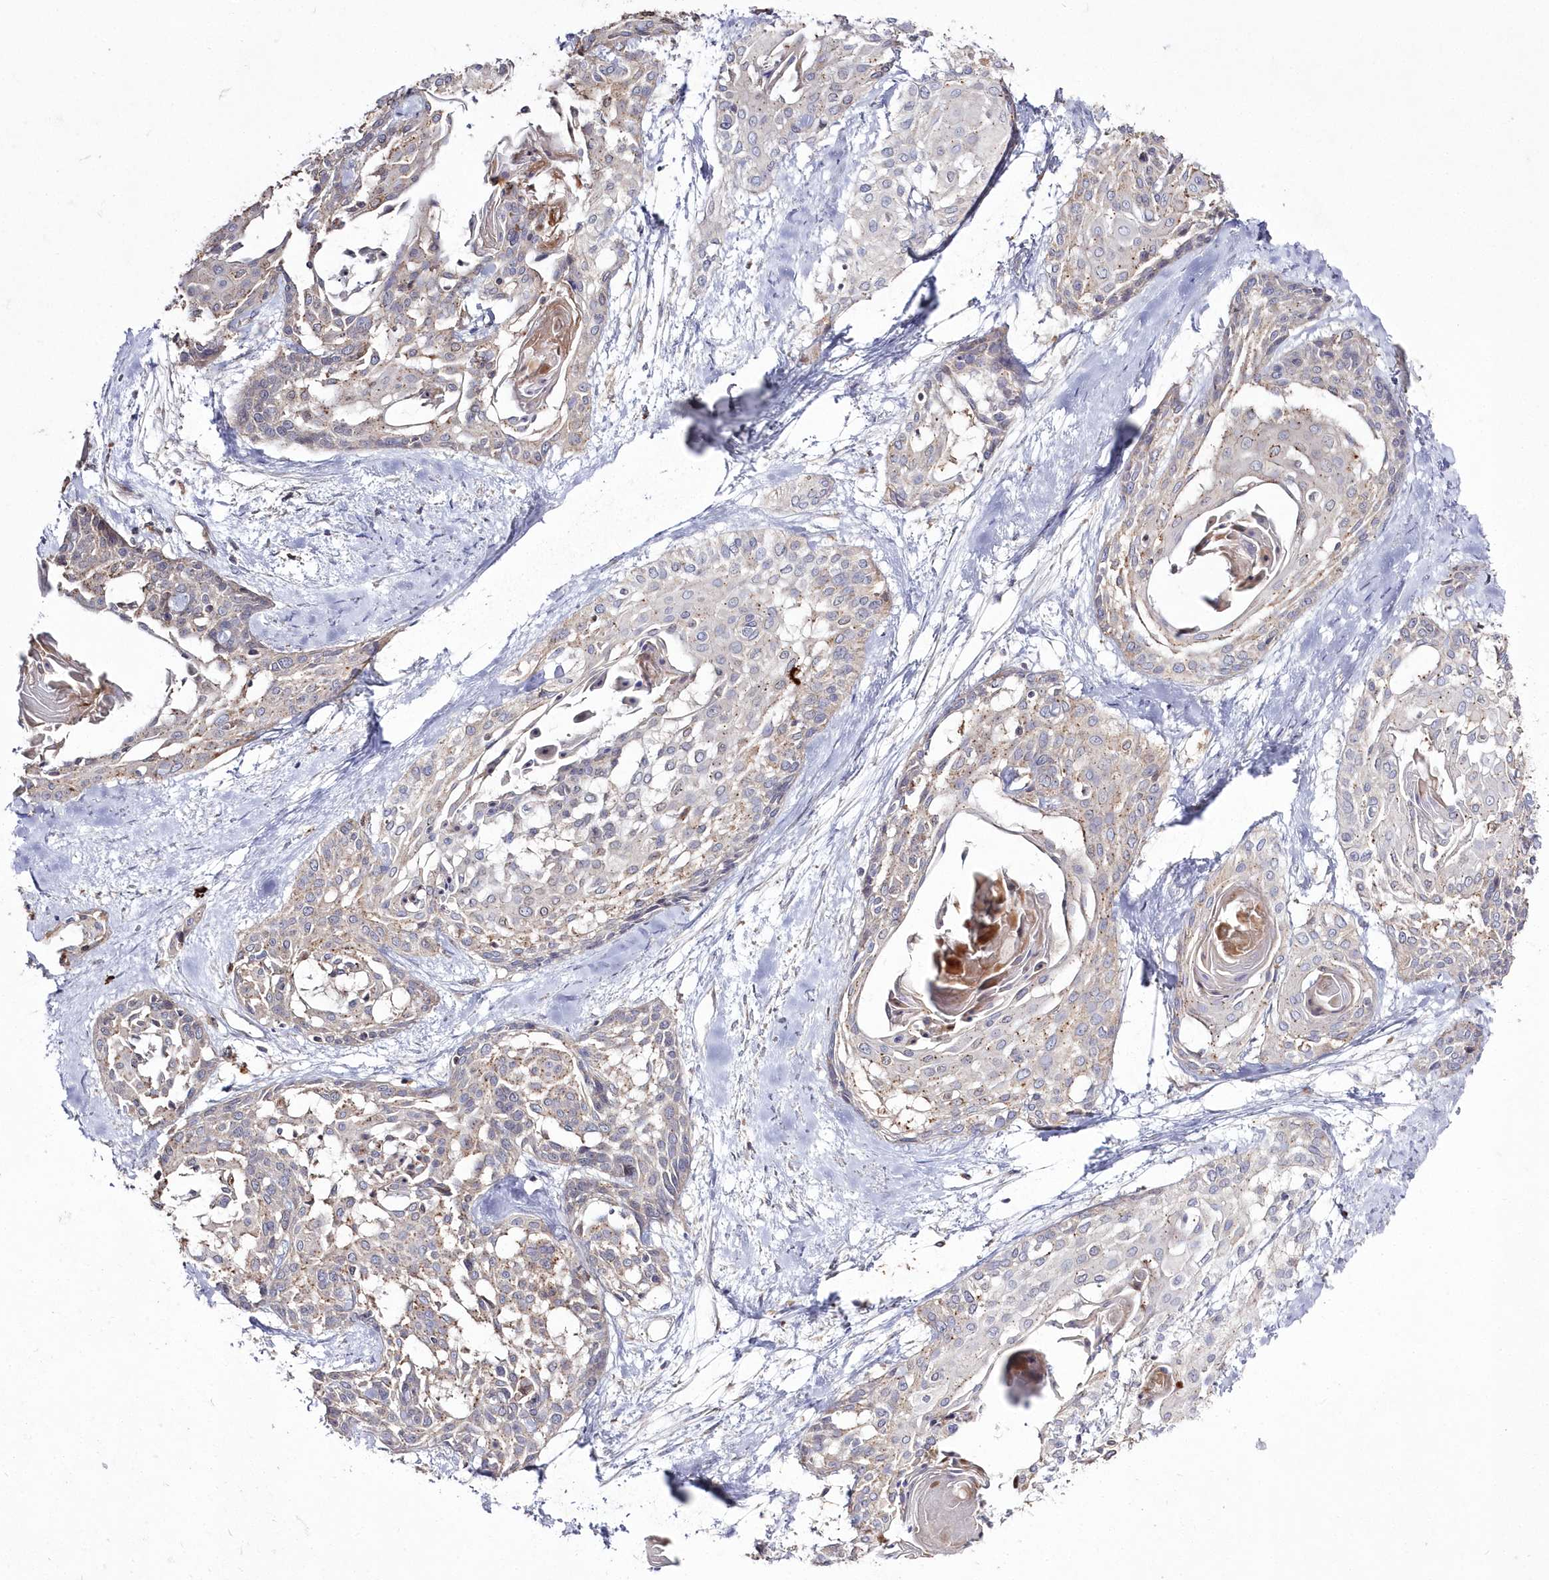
{"staining": {"intensity": "weak", "quantity": "<25%", "location": "cytoplasmic/membranous"}, "tissue": "cervical cancer", "cell_type": "Tumor cells", "image_type": "cancer", "snomed": [{"axis": "morphology", "description": "Squamous cell carcinoma, NOS"}, {"axis": "topography", "description": "Cervix"}], "caption": "IHC image of neoplastic tissue: cervical squamous cell carcinoma stained with DAB (3,3'-diaminobenzidine) displays no significant protein expression in tumor cells.", "gene": "ARSB", "patient": {"sex": "female", "age": 57}}